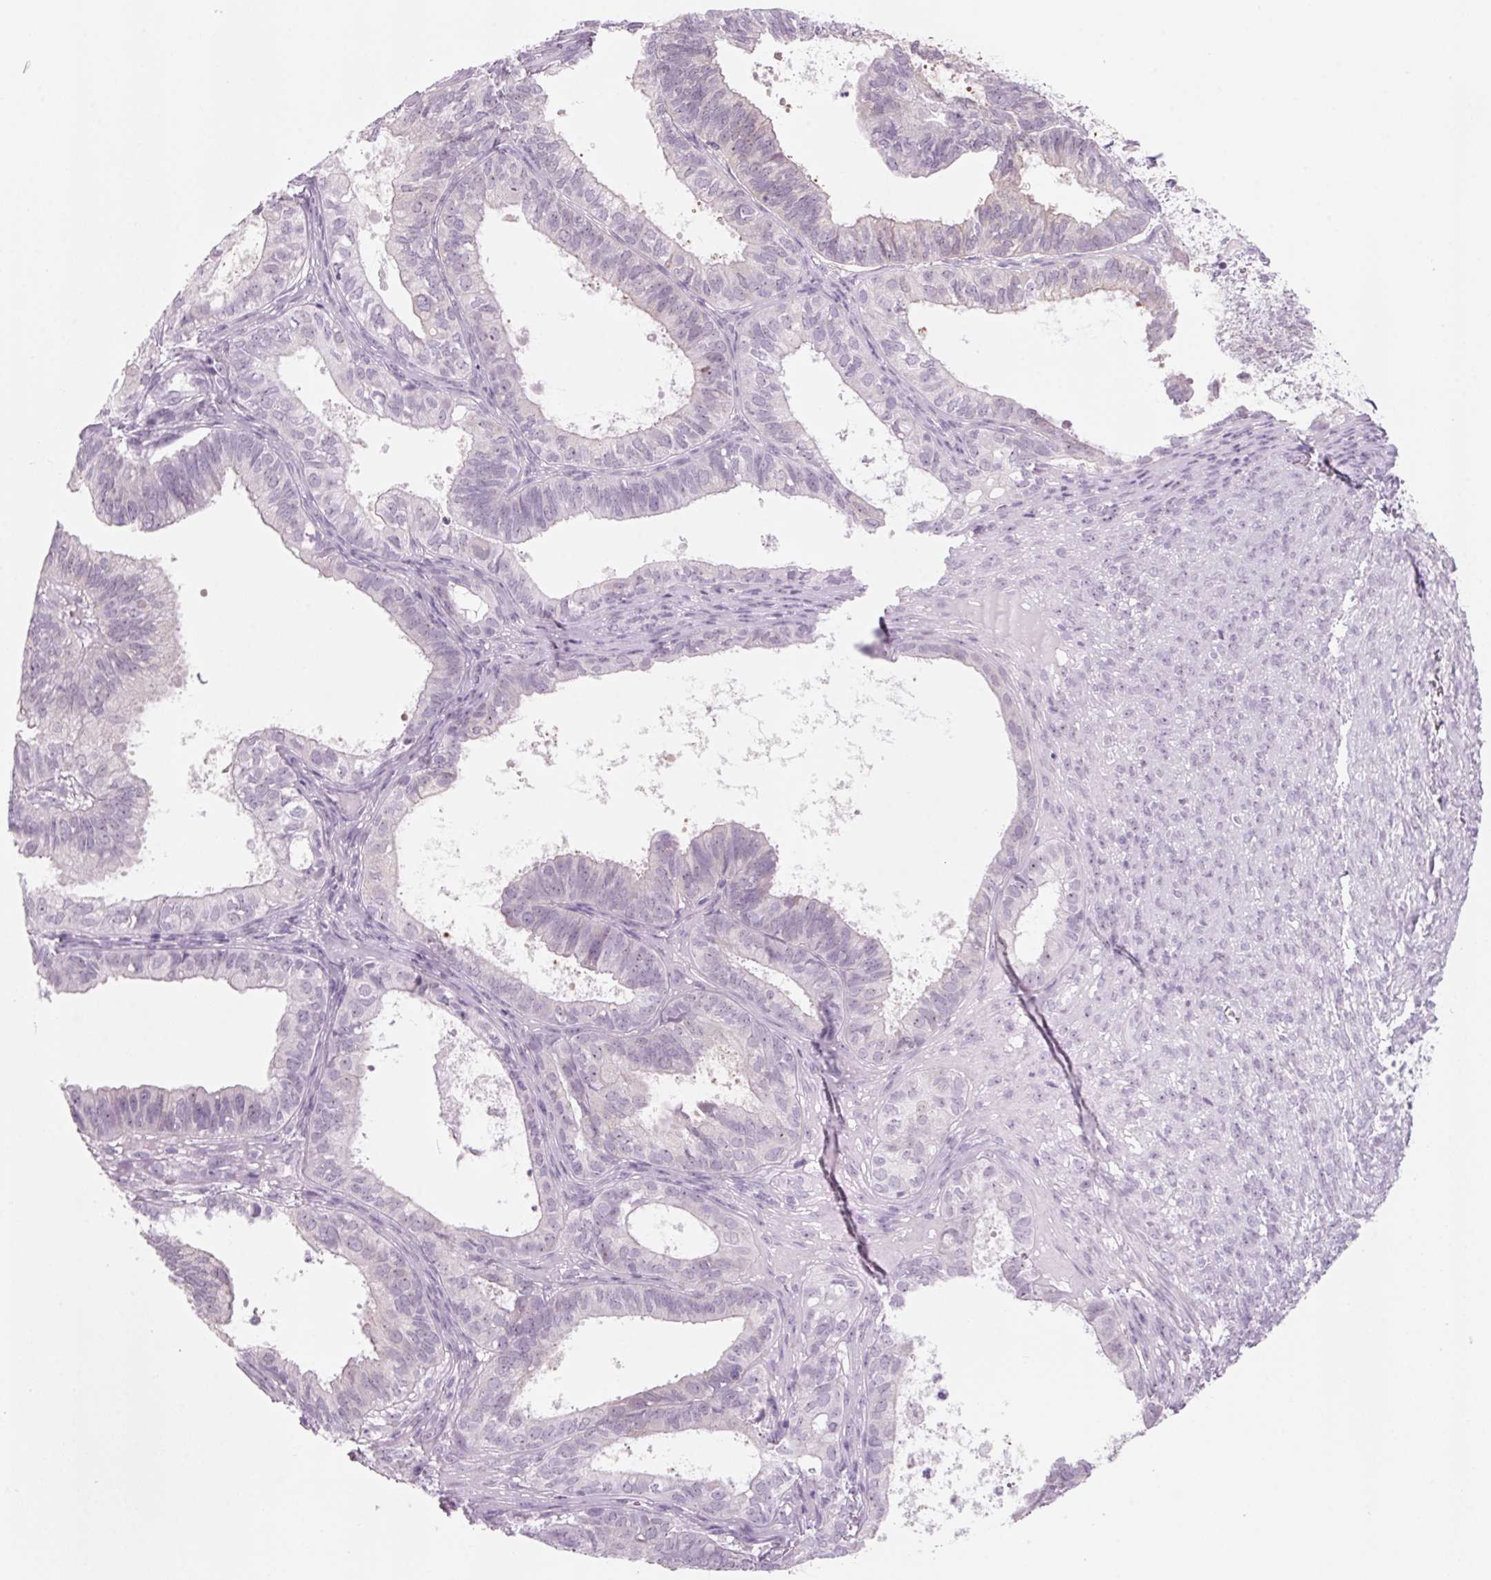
{"staining": {"intensity": "negative", "quantity": "none", "location": "none"}, "tissue": "ovarian cancer", "cell_type": "Tumor cells", "image_type": "cancer", "snomed": [{"axis": "morphology", "description": "Carcinoma, endometroid"}, {"axis": "topography", "description": "Ovary"}], "caption": "Immunohistochemistry histopathology image of neoplastic tissue: human endometroid carcinoma (ovarian) stained with DAB displays no significant protein staining in tumor cells. (DAB immunohistochemistry (IHC) visualized using brightfield microscopy, high magnification).", "gene": "DNTTIP2", "patient": {"sex": "female", "age": 64}}